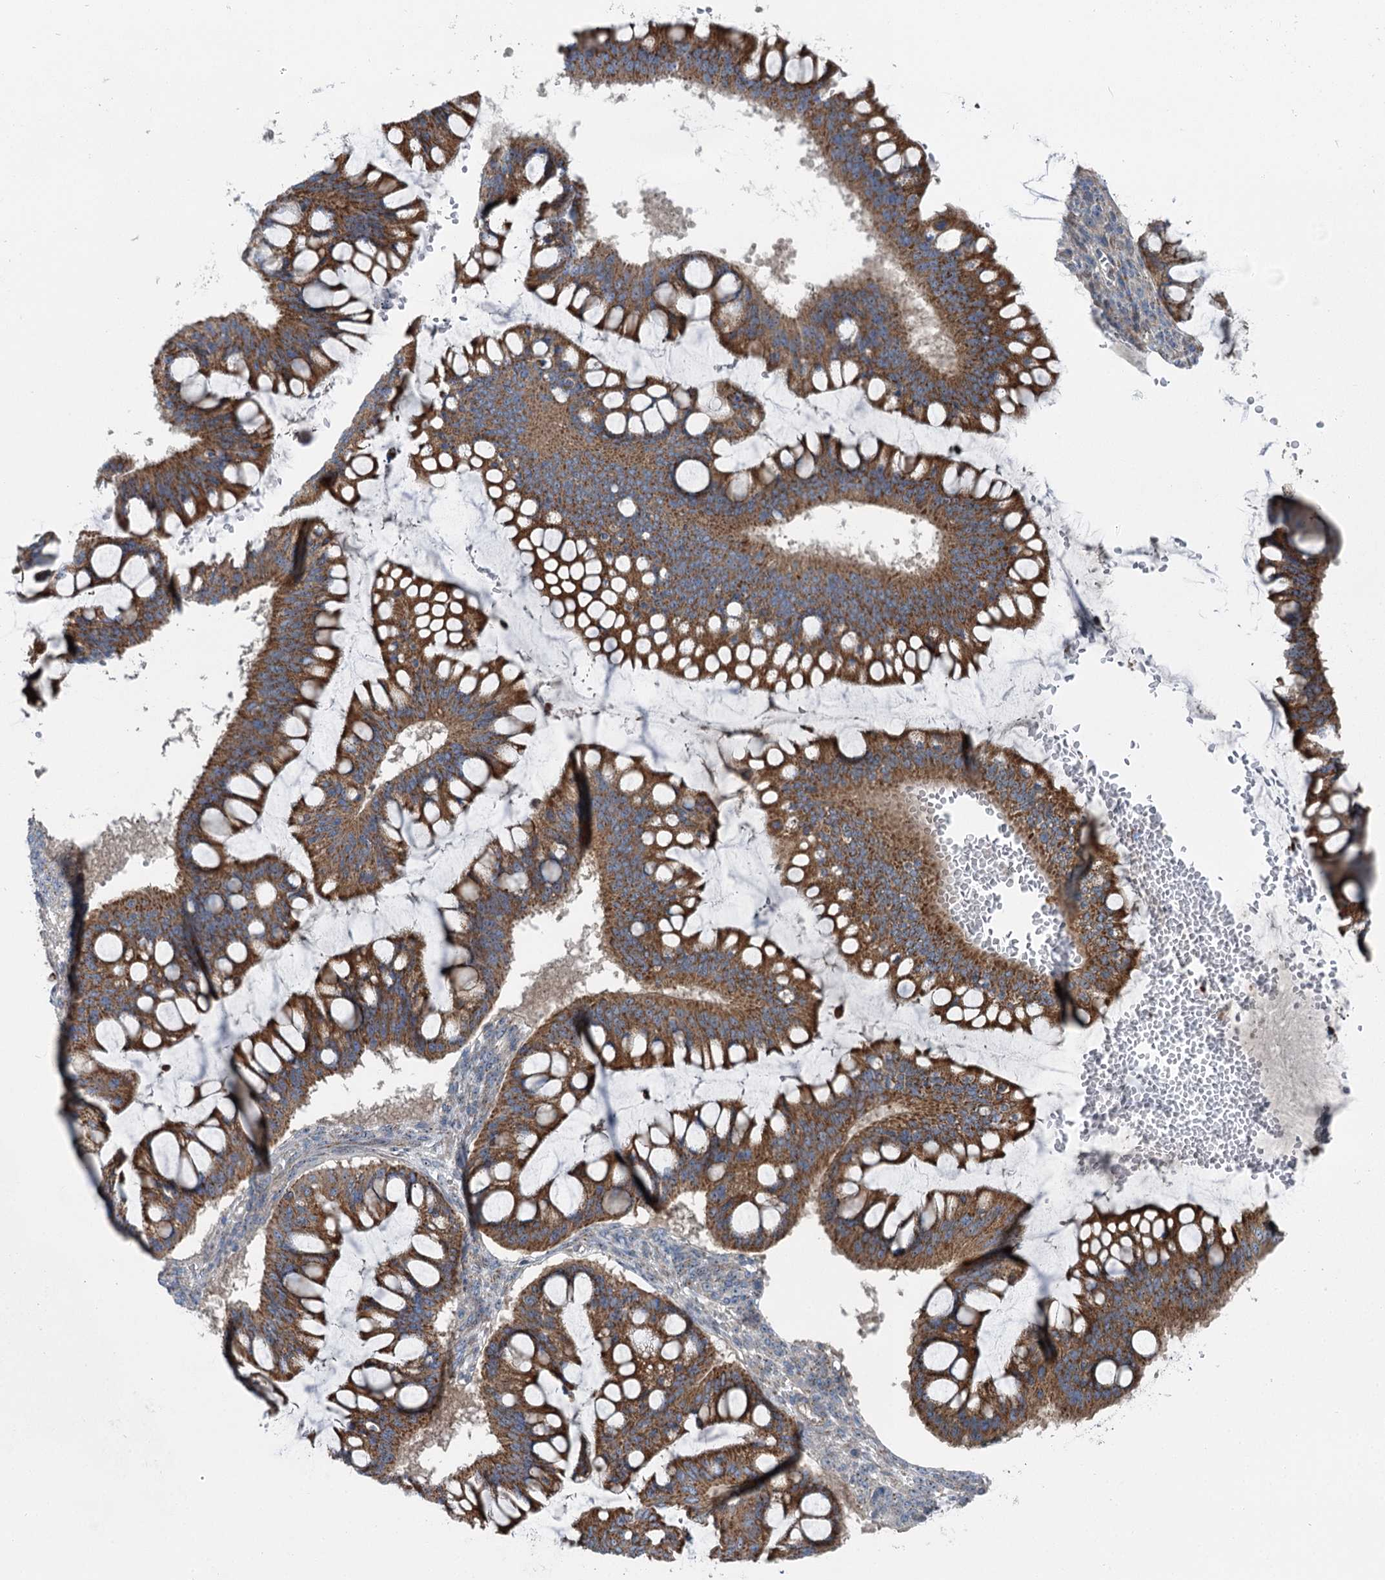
{"staining": {"intensity": "strong", "quantity": ">75%", "location": "cytoplasmic/membranous"}, "tissue": "ovarian cancer", "cell_type": "Tumor cells", "image_type": "cancer", "snomed": [{"axis": "morphology", "description": "Cystadenocarcinoma, mucinous, NOS"}, {"axis": "topography", "description": "Ovary"}], "caption": "IHC histopathology image of neoplastic tissue: human mucinous cystadenocarcinoma (ovarian) stained using IHC displays high levels of strong protein expression localized specifically in the cytoplasmic/membranous of tumor cells, appearing as a cytoplasmic/membranous brown color.", "gene": "MARK2", "patient": {"sex": "female", "age": 73}}